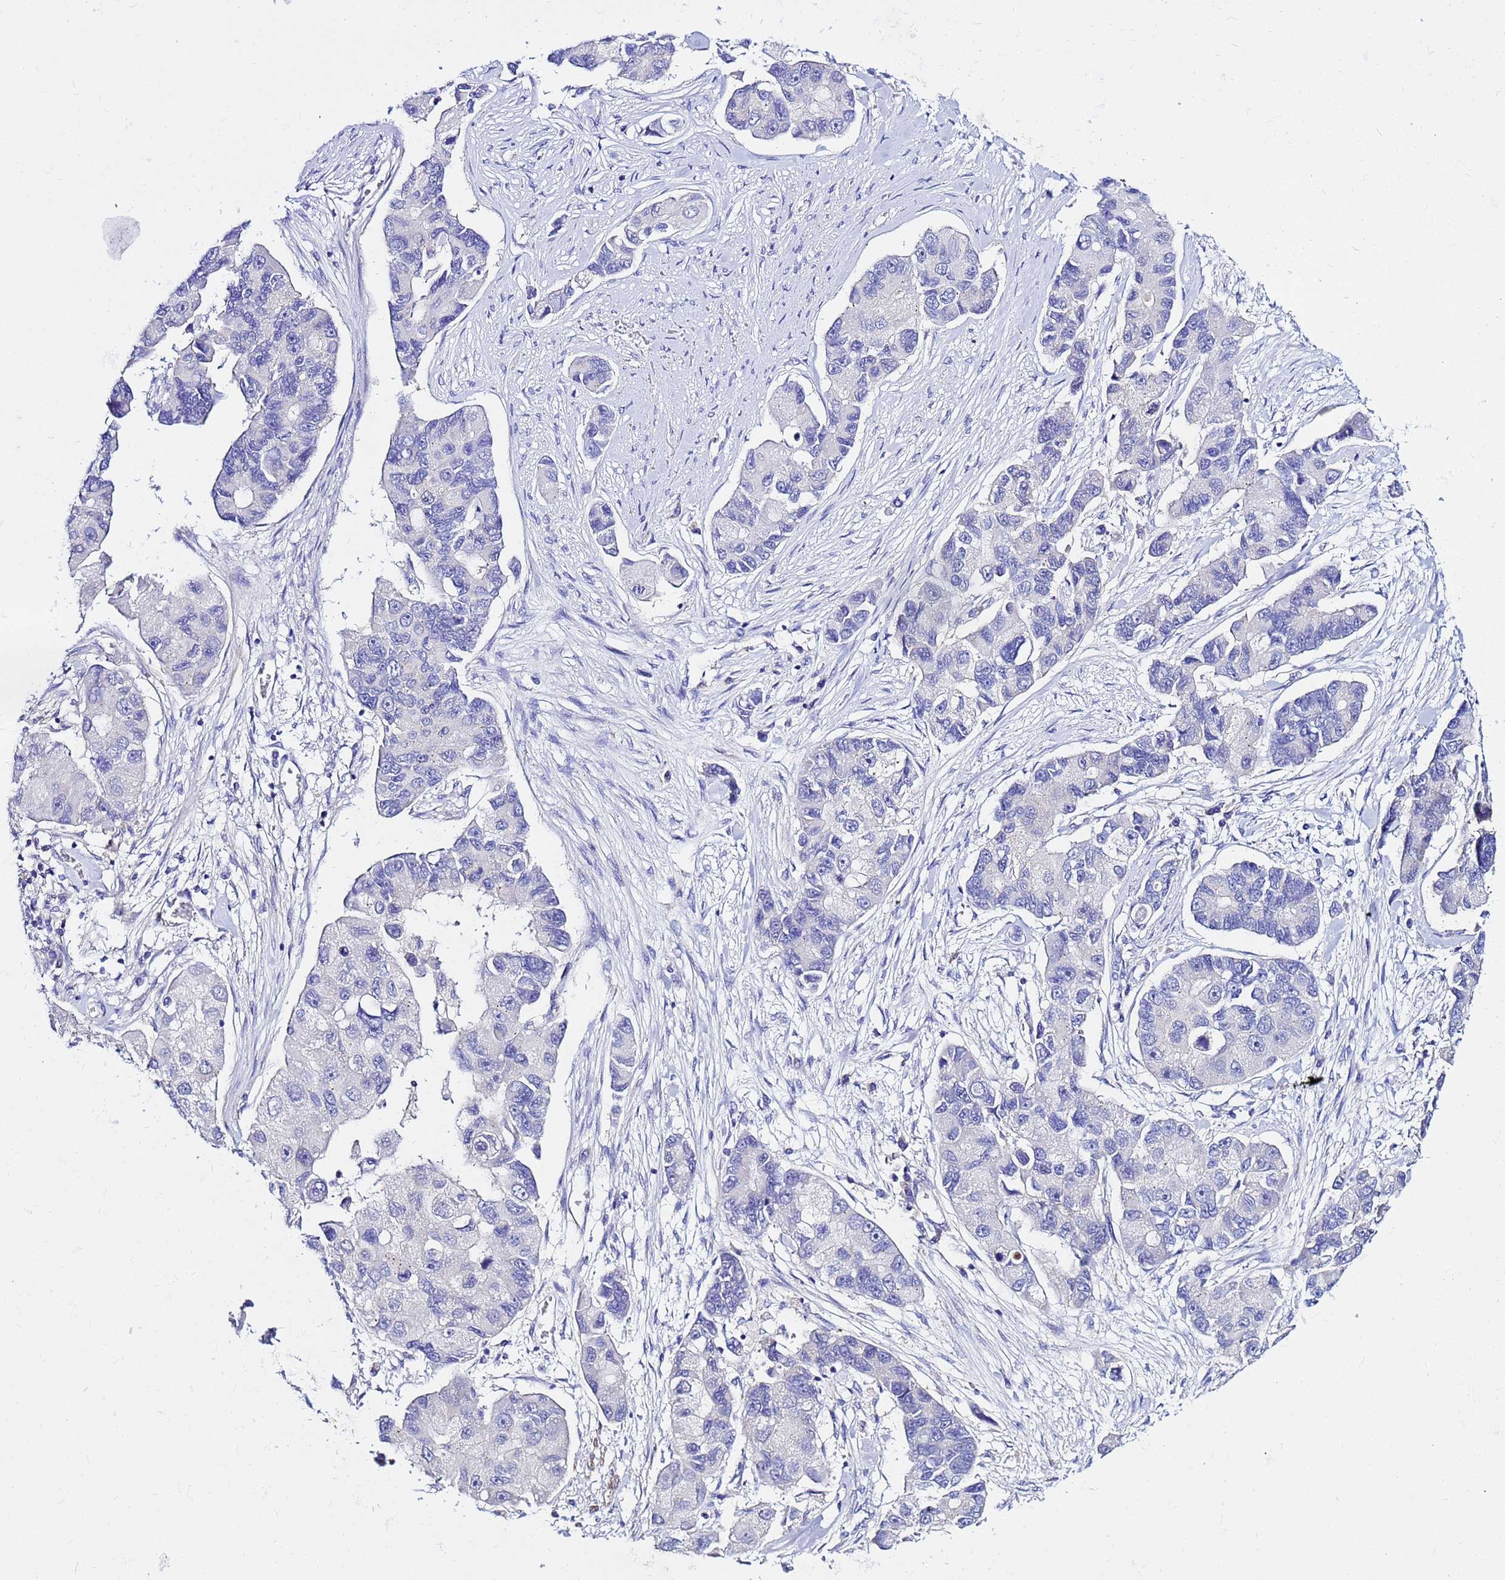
{"staining": {"intensity": "negative", "quantity": "none", "location": "none"}, "tissue": "lung cancer", "cell_type": "Tumor cells", "image_type": "cancer", "snomed": [{"axis": "morphology", "description": "Adenocarcinoma, NOS"}, {"axis": "topography", "description": "Lung"}], "caption": "An IHC micrograph of lung cancer is shown. There is no staining in tumor cells of lung cancer.", "gene": "USP18", "patient": {"sex": "female", "age": 54}}